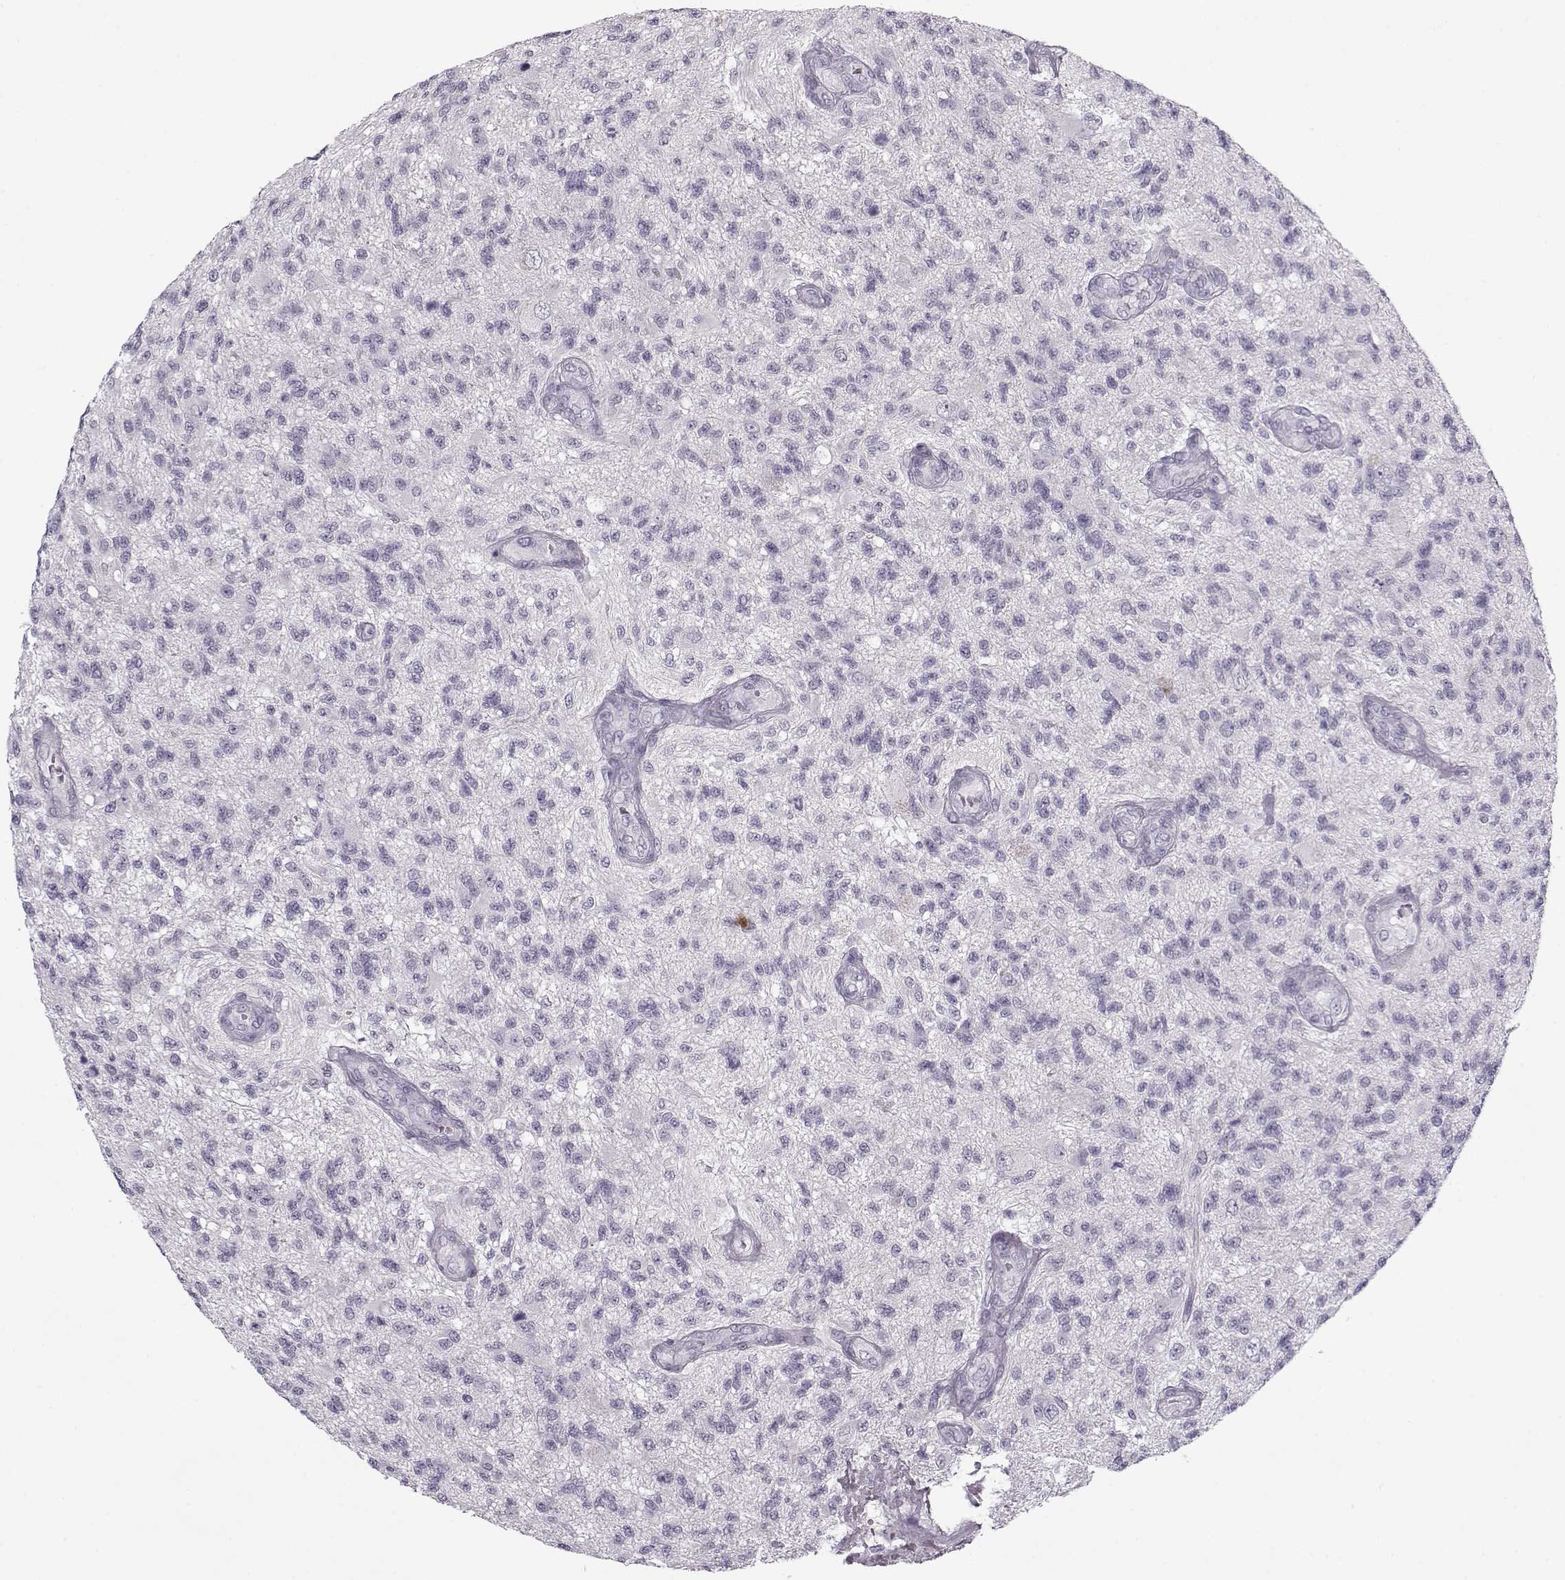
{"staining": {"intensity": "negative", "quantity": "none", "location": "none"}, "tissue": "glioma", "cell_type": "Tumor cells", "image_type": "cancer", "snomed": [{"axis": "morphology", "description": "Glioma, malignant, High grade"}, {"axis": "topography", "description": "Brain"}], "caption": "Tumor cells are negative for protein expression in human glioma. (DAB (3,3'-diaminobenzidine) immunohistochemistry with hematoxylin counter stain).", "gene": "PNMT", "patient": {"sex": "male", "age": 56}}